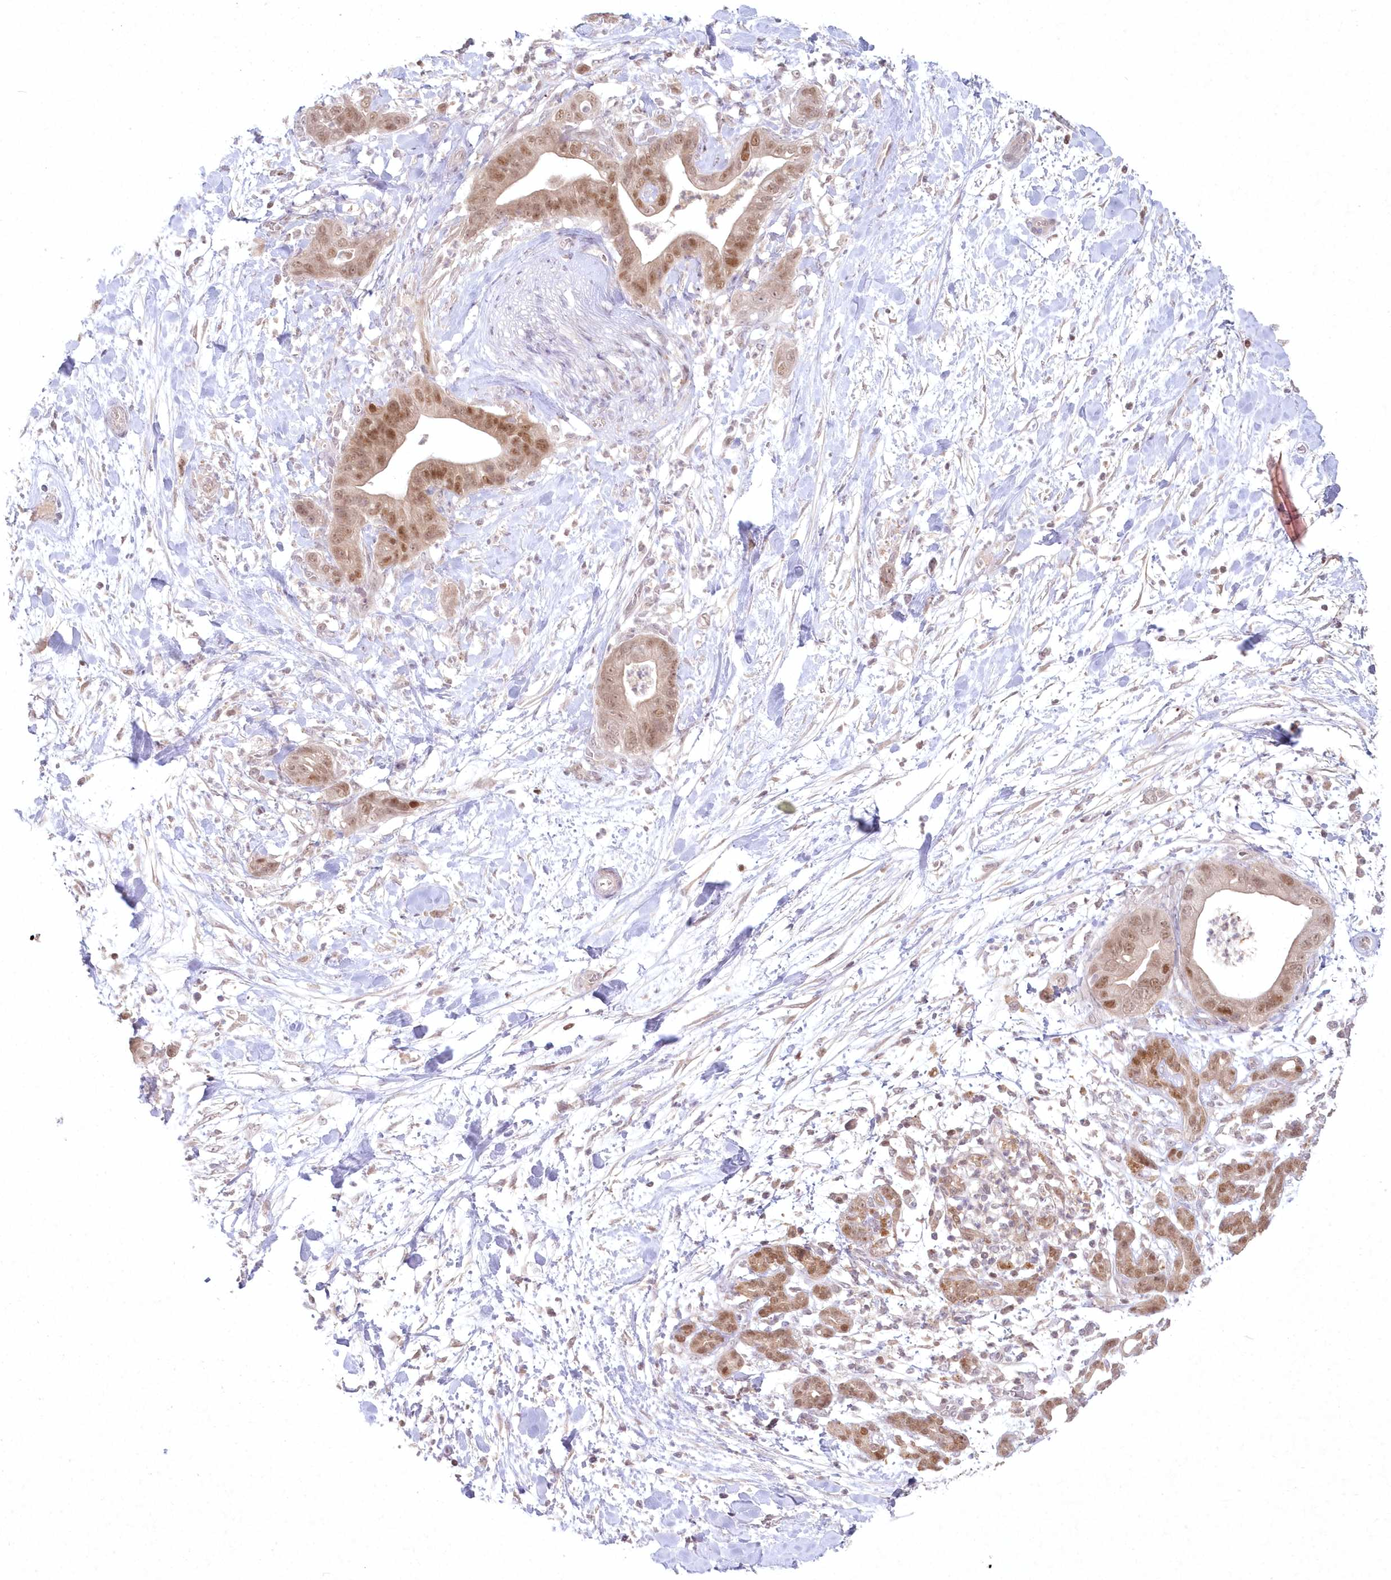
{"staining": {"intensity": "moderate", "quantity": ">75%", "location": "nuclear"}, "tissue": "pancreatic cancer", "cell_type": "Tumor cells", "image_type": "cancer", "snomed": [{"axis": "morphology", "description": "Adenocarcinoma, NOS"}, {"axis": "topography", "description": "Pancreas"}], "caption": "Immunohistochemistry image of neoplastic tissue: pancreatic cancer stained using immunohistochemistry (IHC) demonstrates medium levels of moderate protein expression localized specifically in the nuclear of tumor cells, appearing as a nuclear brown color.", "gene": "ASCC1", "patient": {"sex": "female", "age": 78}}